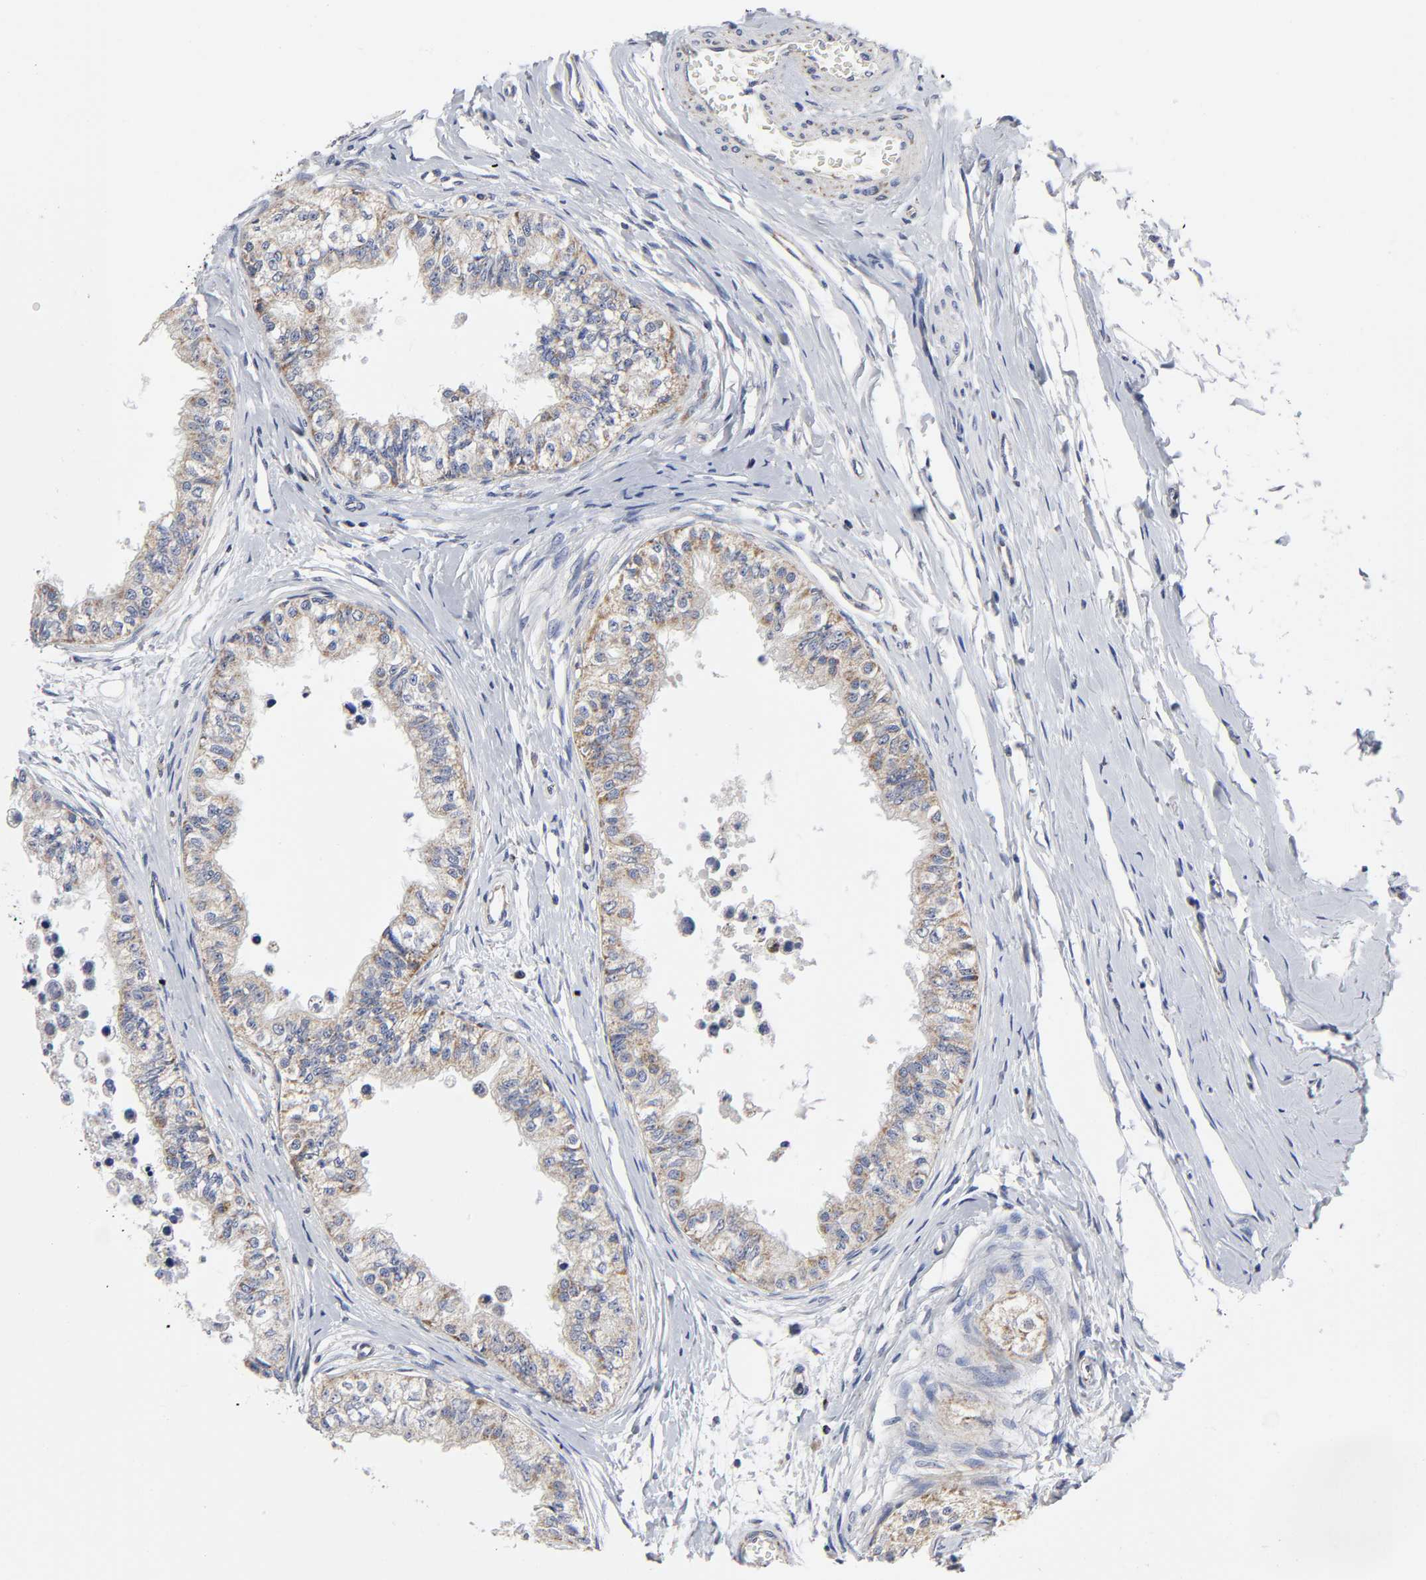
{"staining": {"intensity": "weak", "quantity": ">75%", "location": "cytoplasmic/membranous"}, "tissue": "epididymis", "cell_type": "Glandular cells", "image_type": "normal", "snomed": [{"axis": "morphology", "description": "Normal tissue, NOS"}, {"axis": "morphology", "description": "Adenocarcinoma, metastatic, NOS"}, {"axis": "topography", "description": "Testis"}, {"axis": "topography", "description": "Epididymis"}], "caption": "IHC histopathology image of normal epididymis: human epididymis stained using immunohistochemistry shows low levels of weak protein expression localized specifically in the cytoplasmic/membranous of glandular cells, appearing as a cytoplasmic/membranous brown color.", "gene": "AOPEP", "patient": {"sex": "male", "age": 26}}